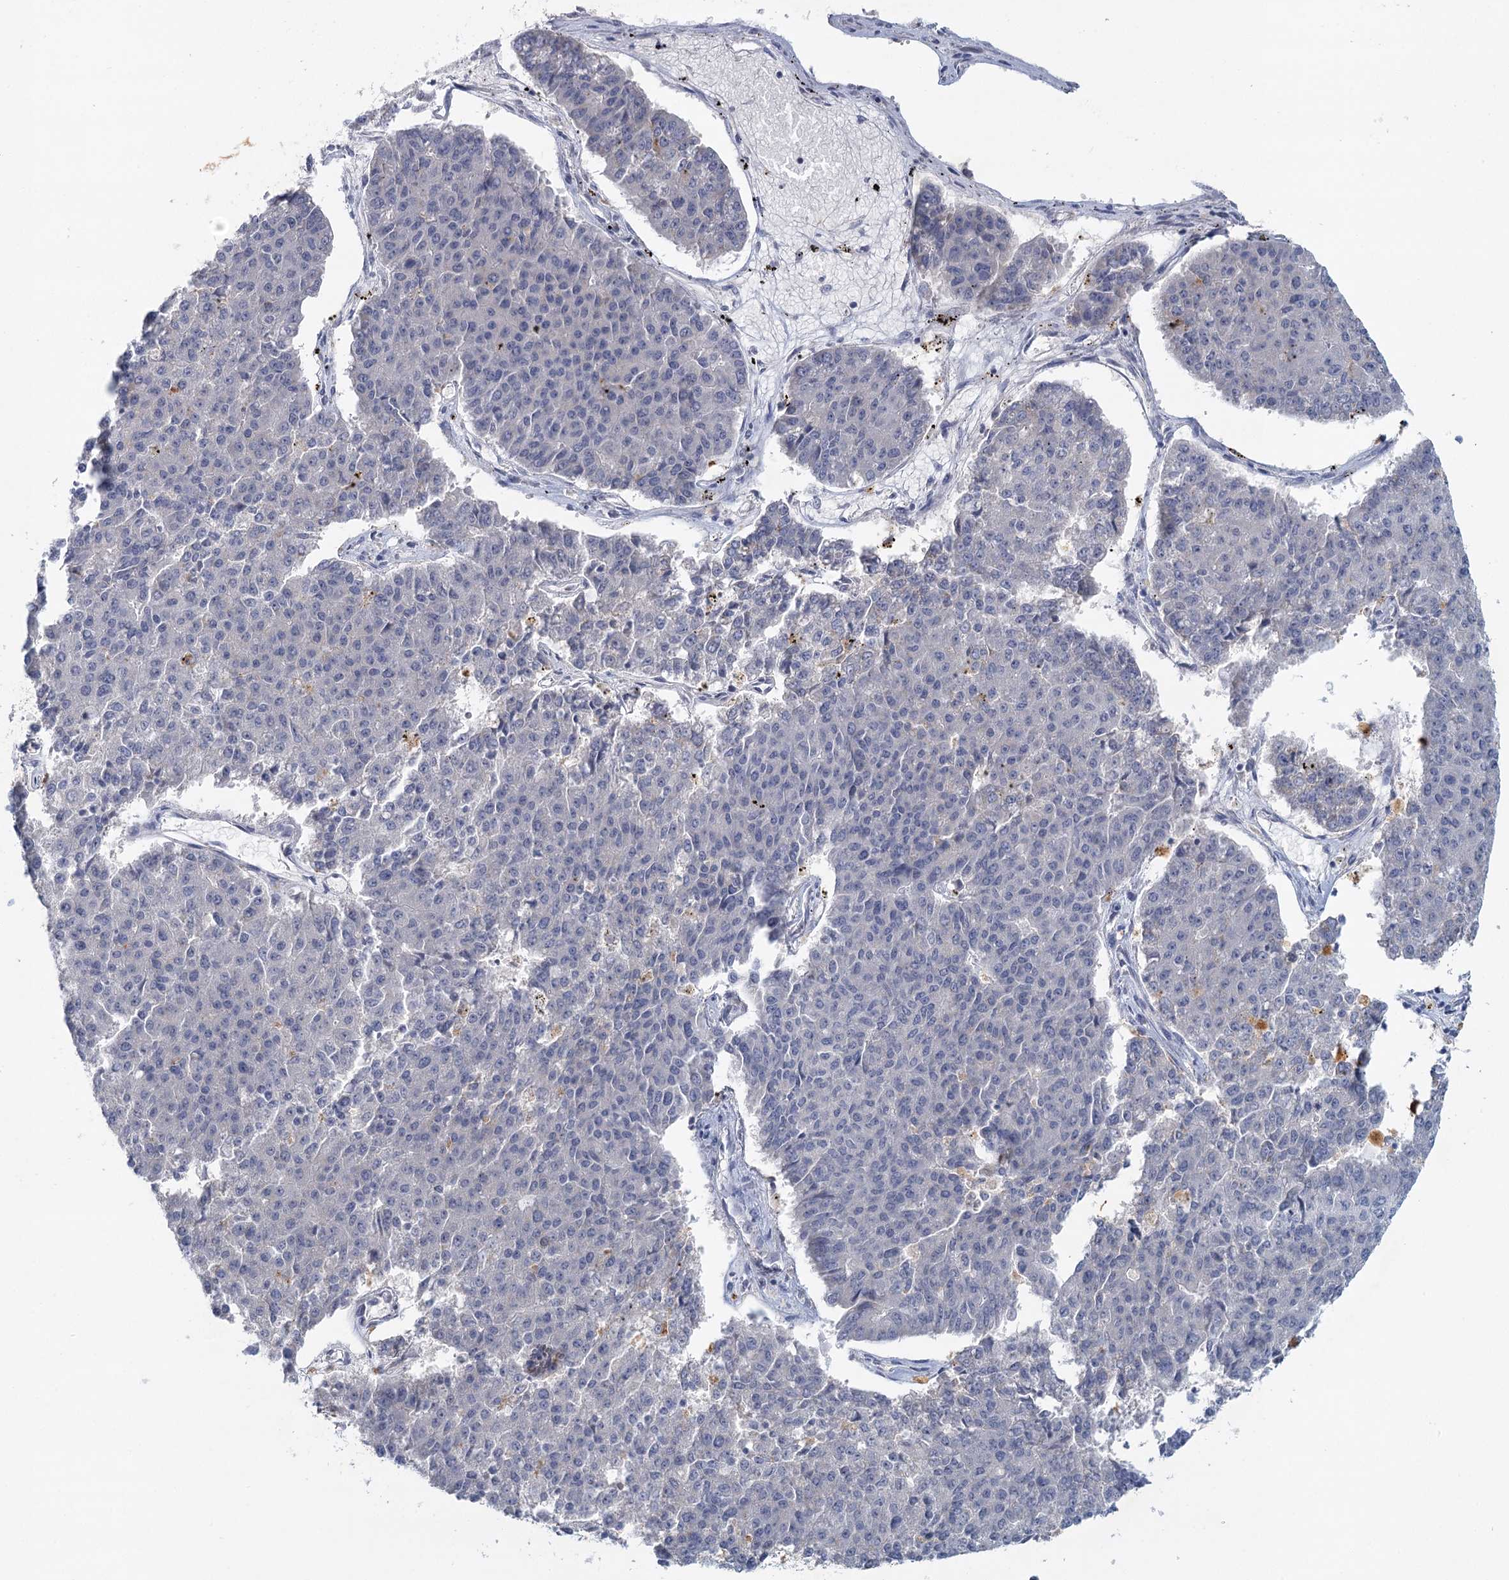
{"staining": {"intensity": "negative", "quantity": "none", "location": "none"}, "tissue": "pancreatic cancer", "cell_type": "Tumor cells", "image_type": "cancer", "snomed": [{"axis": "morphology", "description": "Adenocarcinoma, NOS"}, {"axis": "topography", "description": "Pancreas"}], "caption": "High magnification brightfield microscopy of pancreatic adenocarcinoma stained with DAB (brown) and counterstained with hematoxylin (blue): tumor cells show no significant staining.", "gene": "MYO7B", "patient": {"sex": "male", "age": 50}}